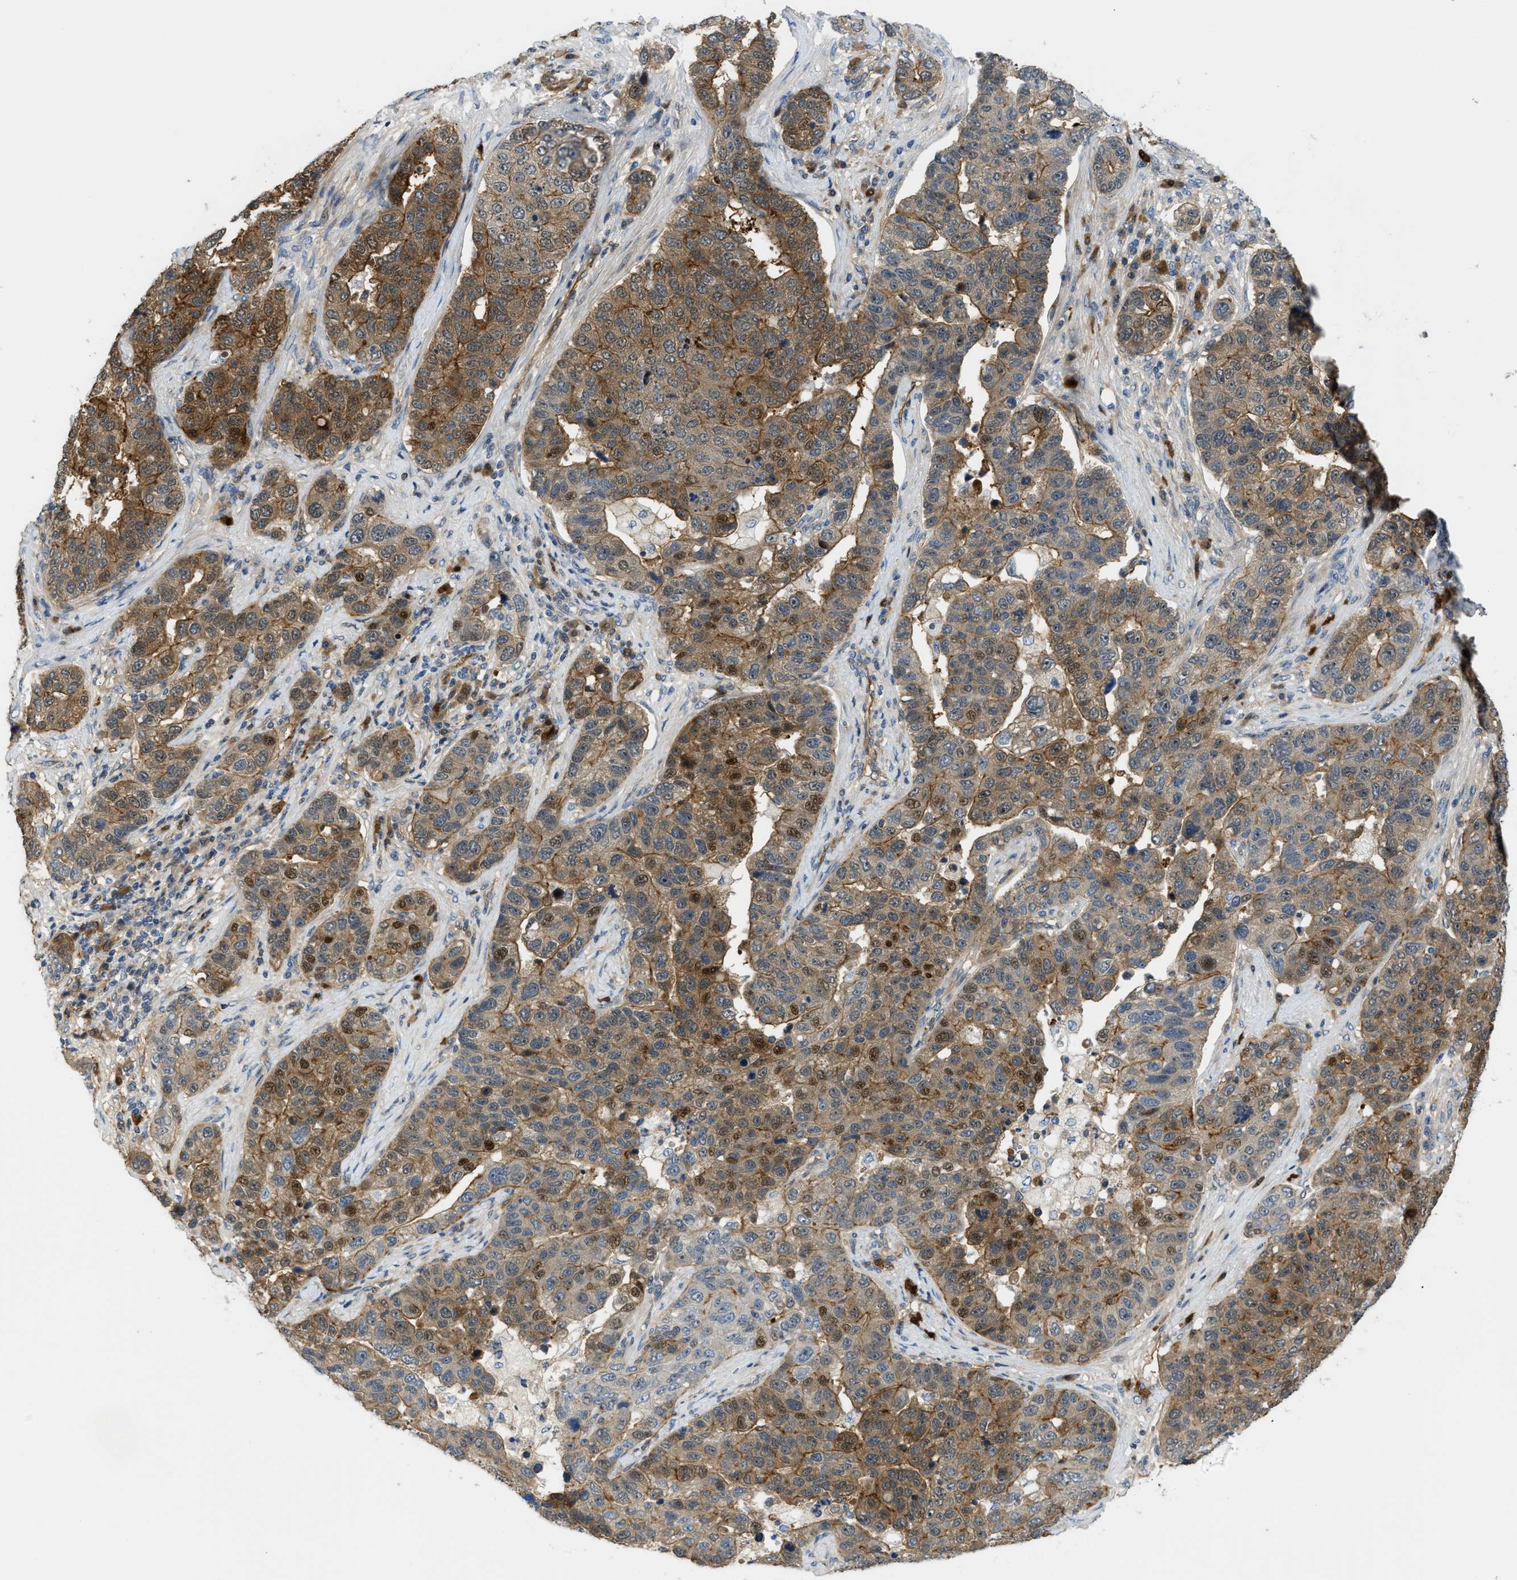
{"staining": {"intensity": "moderate", "quantity": ">75%", "location": "cytoplasmic/membranous,nuclear"}, "tissue": "pancreatic cancer", "cell_type": "Tumor cells", "image_type": "cancer", "snomed": [{"axis": "morphology", "description": "Adenocarcinoma, NOS"}, {"axis": "topography", "description": "Pancreas"}], "caption": "Immunohistochemistry (IHC) staining of pancreatic cancer, which displays medium levels of moderate cytoplasmic/membranous and nuclear expression in about >75% of tumor cells indicating moderate cytoplasmic/membranous and nuclear protein staining. The staining was performed using DAB (3,3'-diaminobenzidine) (brown) for protein detection and nuclei were counterstained in hematoxylin (blue).", "gene": "TRAK2", "patient": {"sex": "female", "age": 61}}